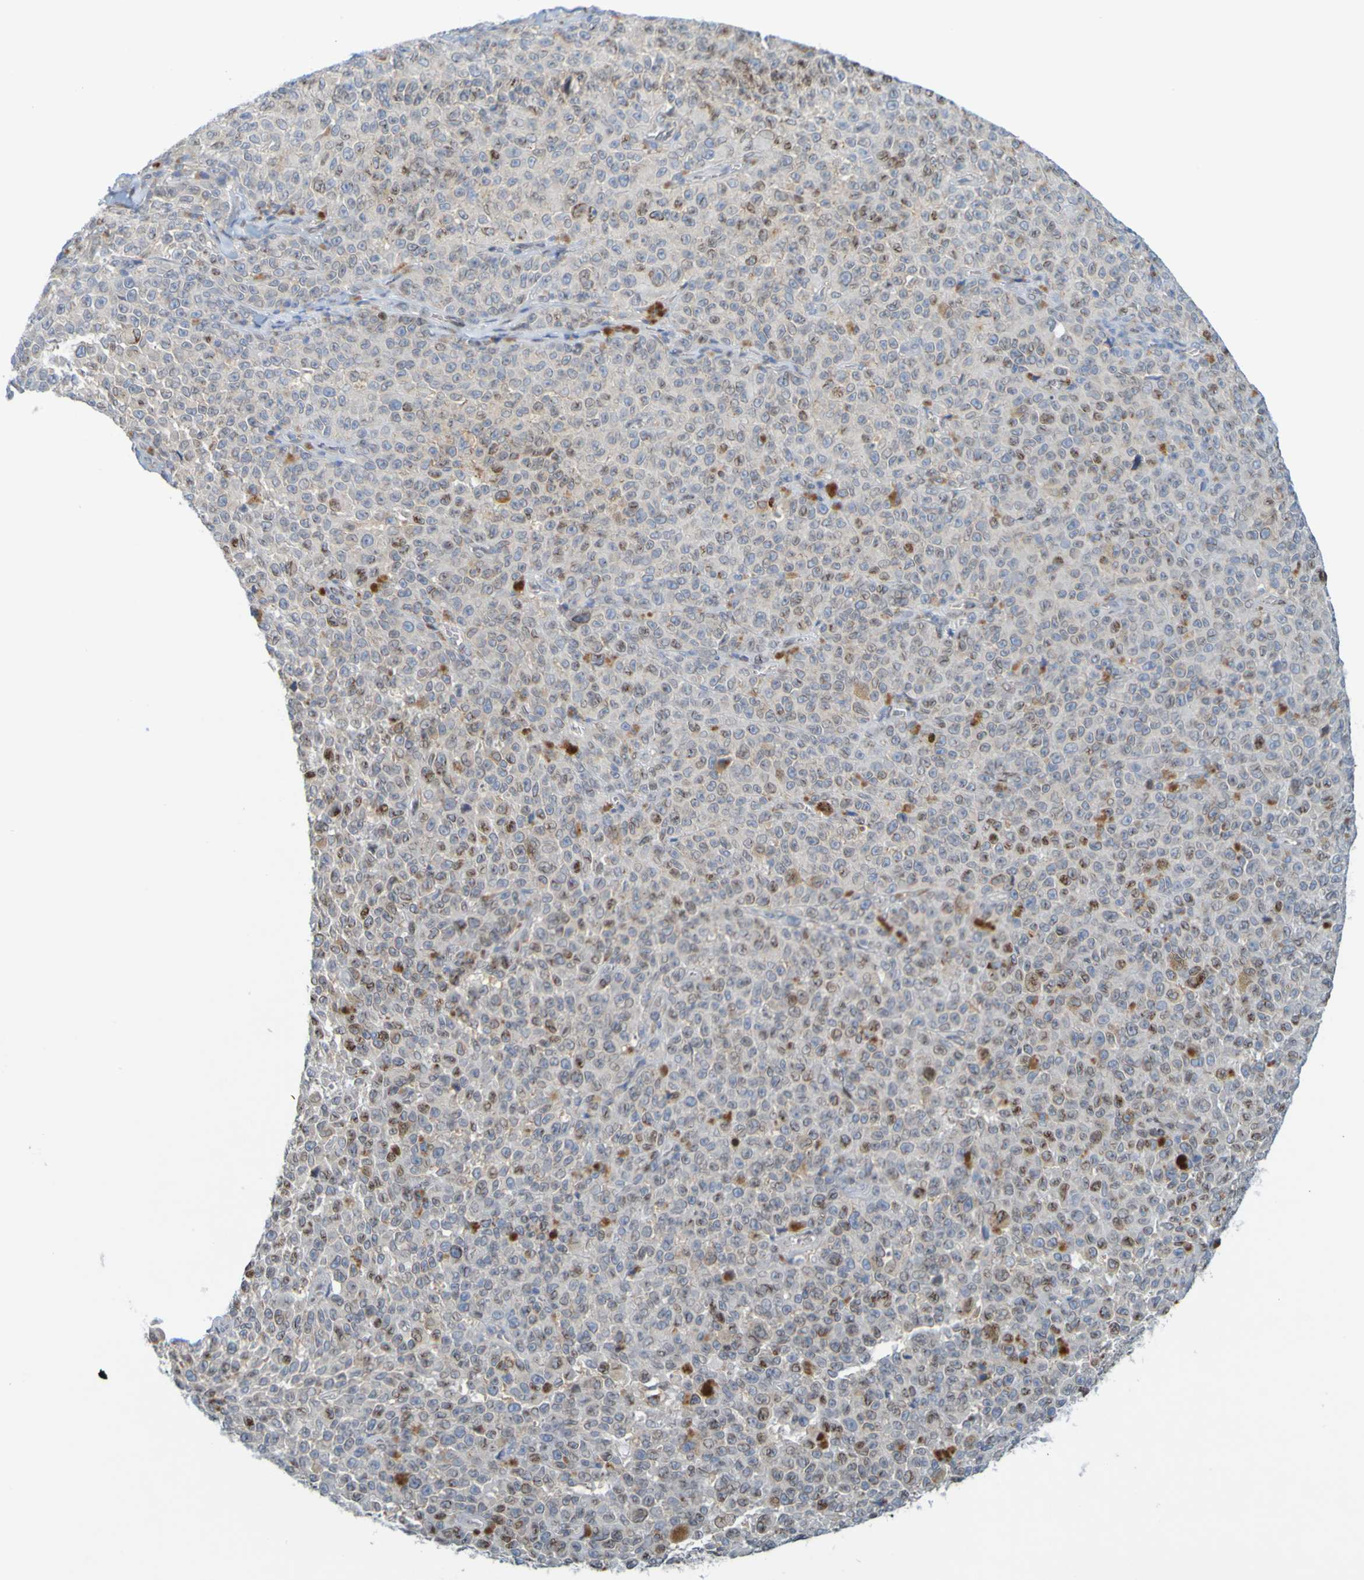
{"staining": {"intensity": "moderate", "quantity": "<25%", "location": "nuclear"}, "tissue": "melanoma", "cell_type": "Tumor cells", "image_type": "cancer", "snomed": [{"axis": "morphology", "description": "Malignant melanoma, NOS"}, {"axis": "topography", "description": "Skin"}], "caption": "The micrograph shows staining of melanoma, revealing moderate nuclear protein positivity (brown color) within tumor cells.", "gene": "MAG", "patient": {"sex": "female", "age": 82}}